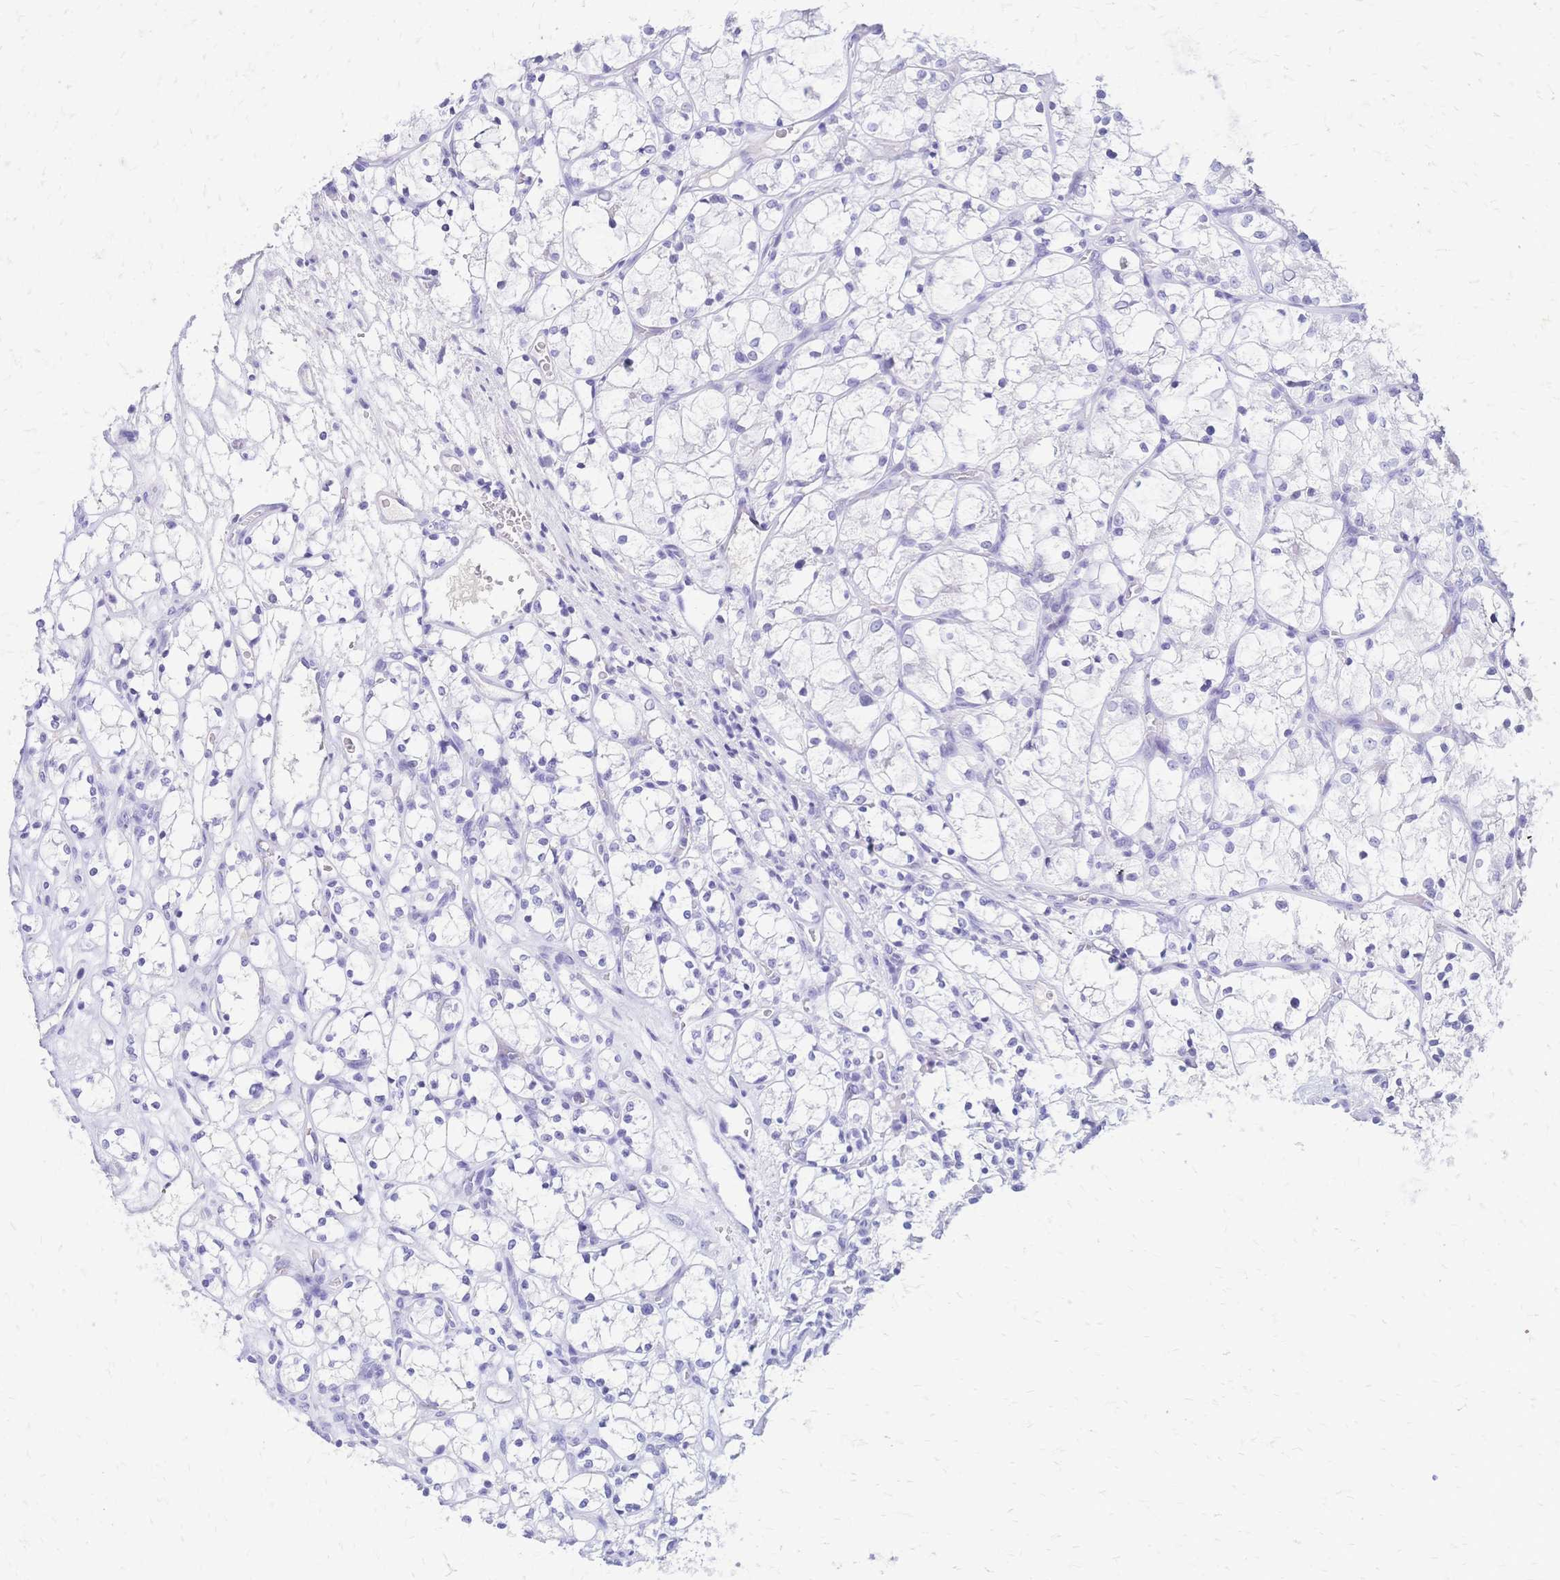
{"staining": {"intensity": "negative", "quantity": "none", "location": "none"}, "tissue": "renal cancer", "cell_type": "Tumor cells", "image_type": "cancer", "snomed": [{"axis": "morphology", "description": "Adenocarcinoma, NOS"}, {"axis": "topography", "description": "Kidney"}], "caption": "There is no significant expression in tumor cells of renal cancer (adenocarcinoma).", "gene": "FA2H", "patient": {"sex": "female", "age": 69}}